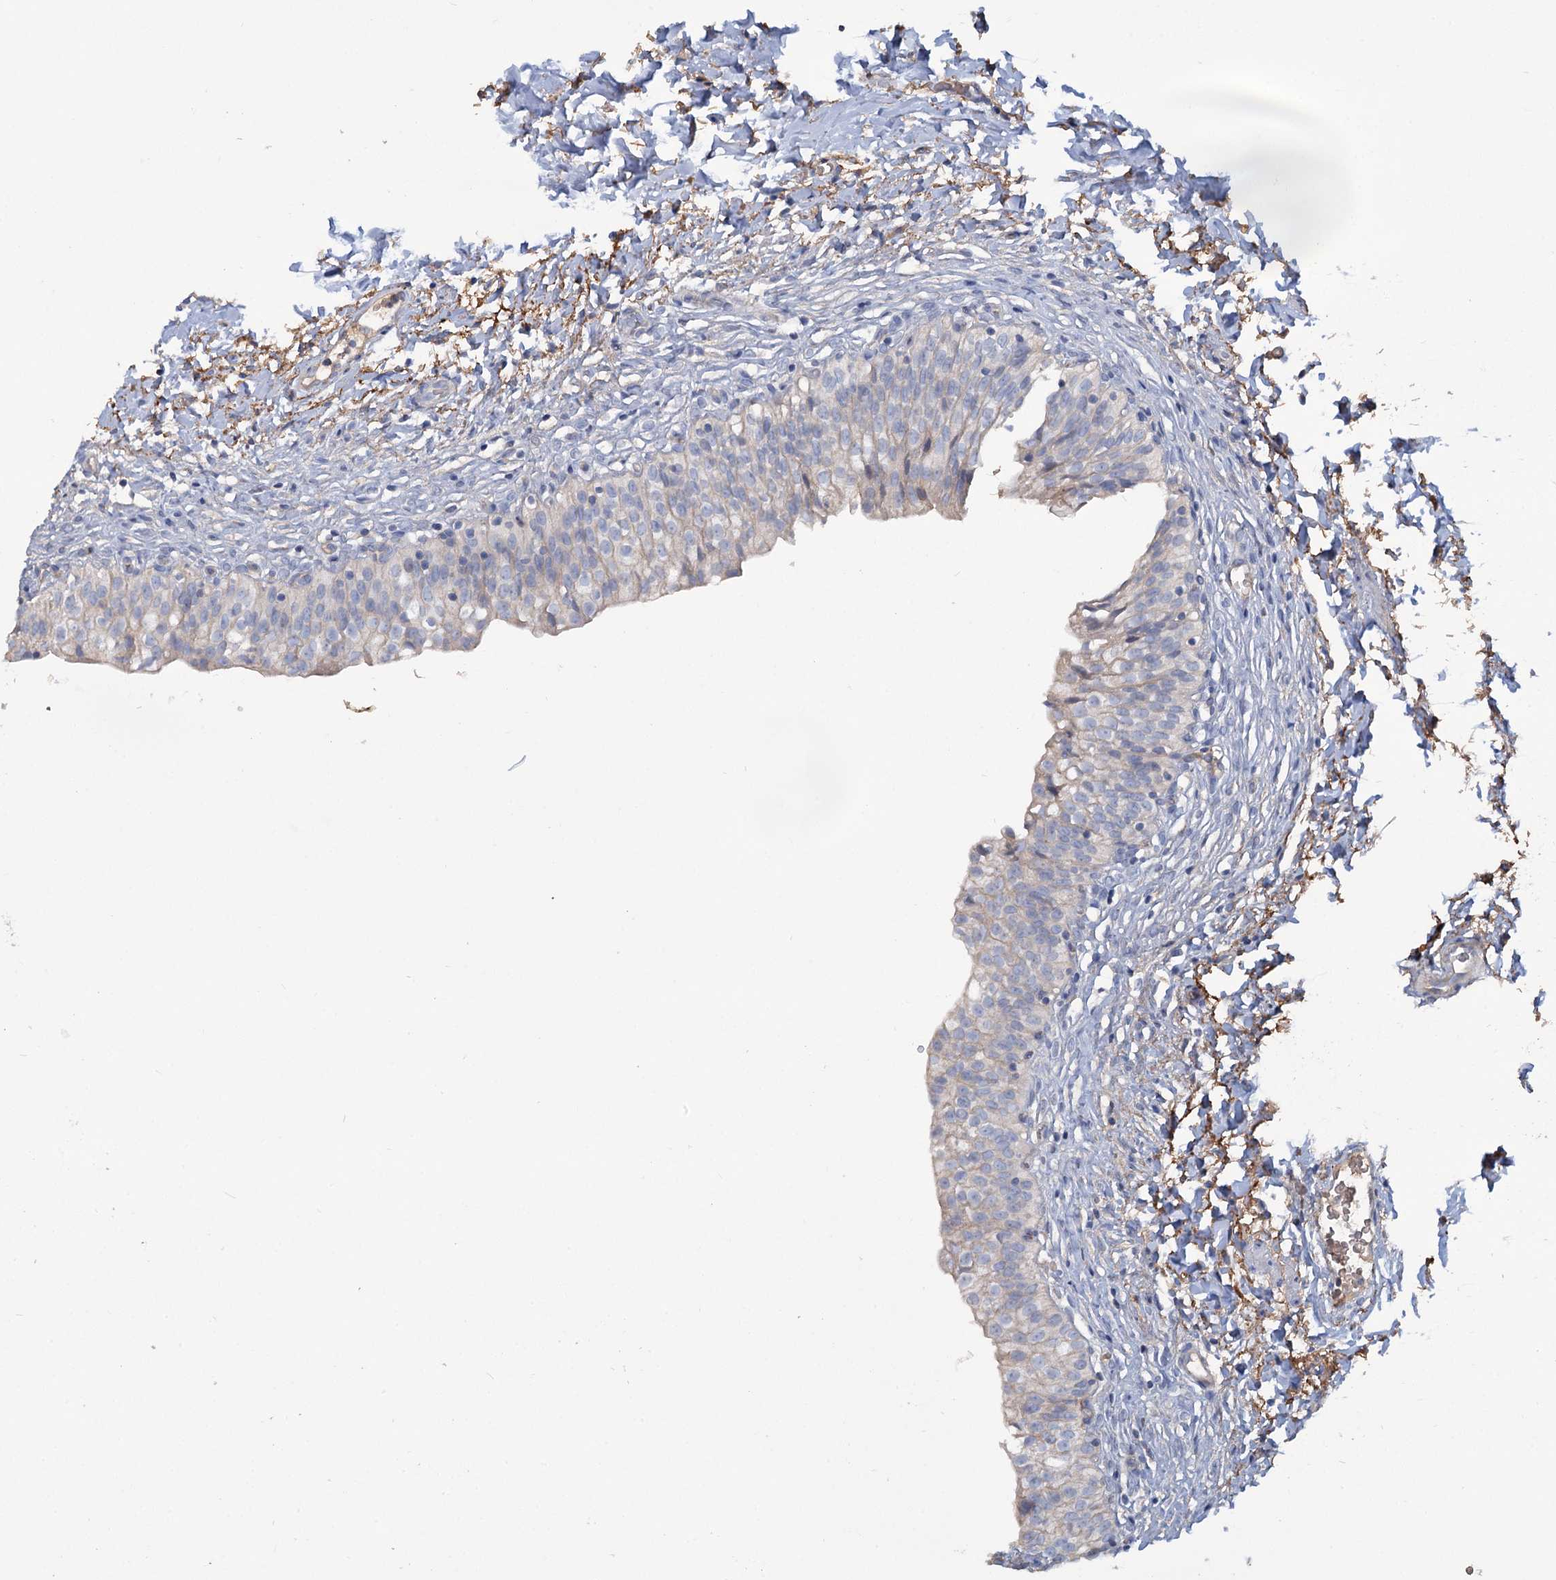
{"staining": {"intensity": "weak", "quantity": "<25%", "location": "cytoplasmic/membranous"}, "tissue": "urinary bladder", "cell_type": "Urothelial cells", "image_type": "normal", "snomed": [{"axis": "morphology", "description": "Normal tissue, NOS"}, {"axis": "topography", "description": "Urinary bladder"}], "caption": "IHC histopathology image of unremarkable urinary bladder: urinary bladder stained with DAB reveals no significant protein positivity in urothelial cells. The staining was performed using DAB (3,3'-diaminobenzidine) to visualize the protein expression in brown, while the nuclei were stained in blue with hematoxylin (Magnification: 20x).", "gene": "URAD", "patient": {"sex": "male", "age": 55}}